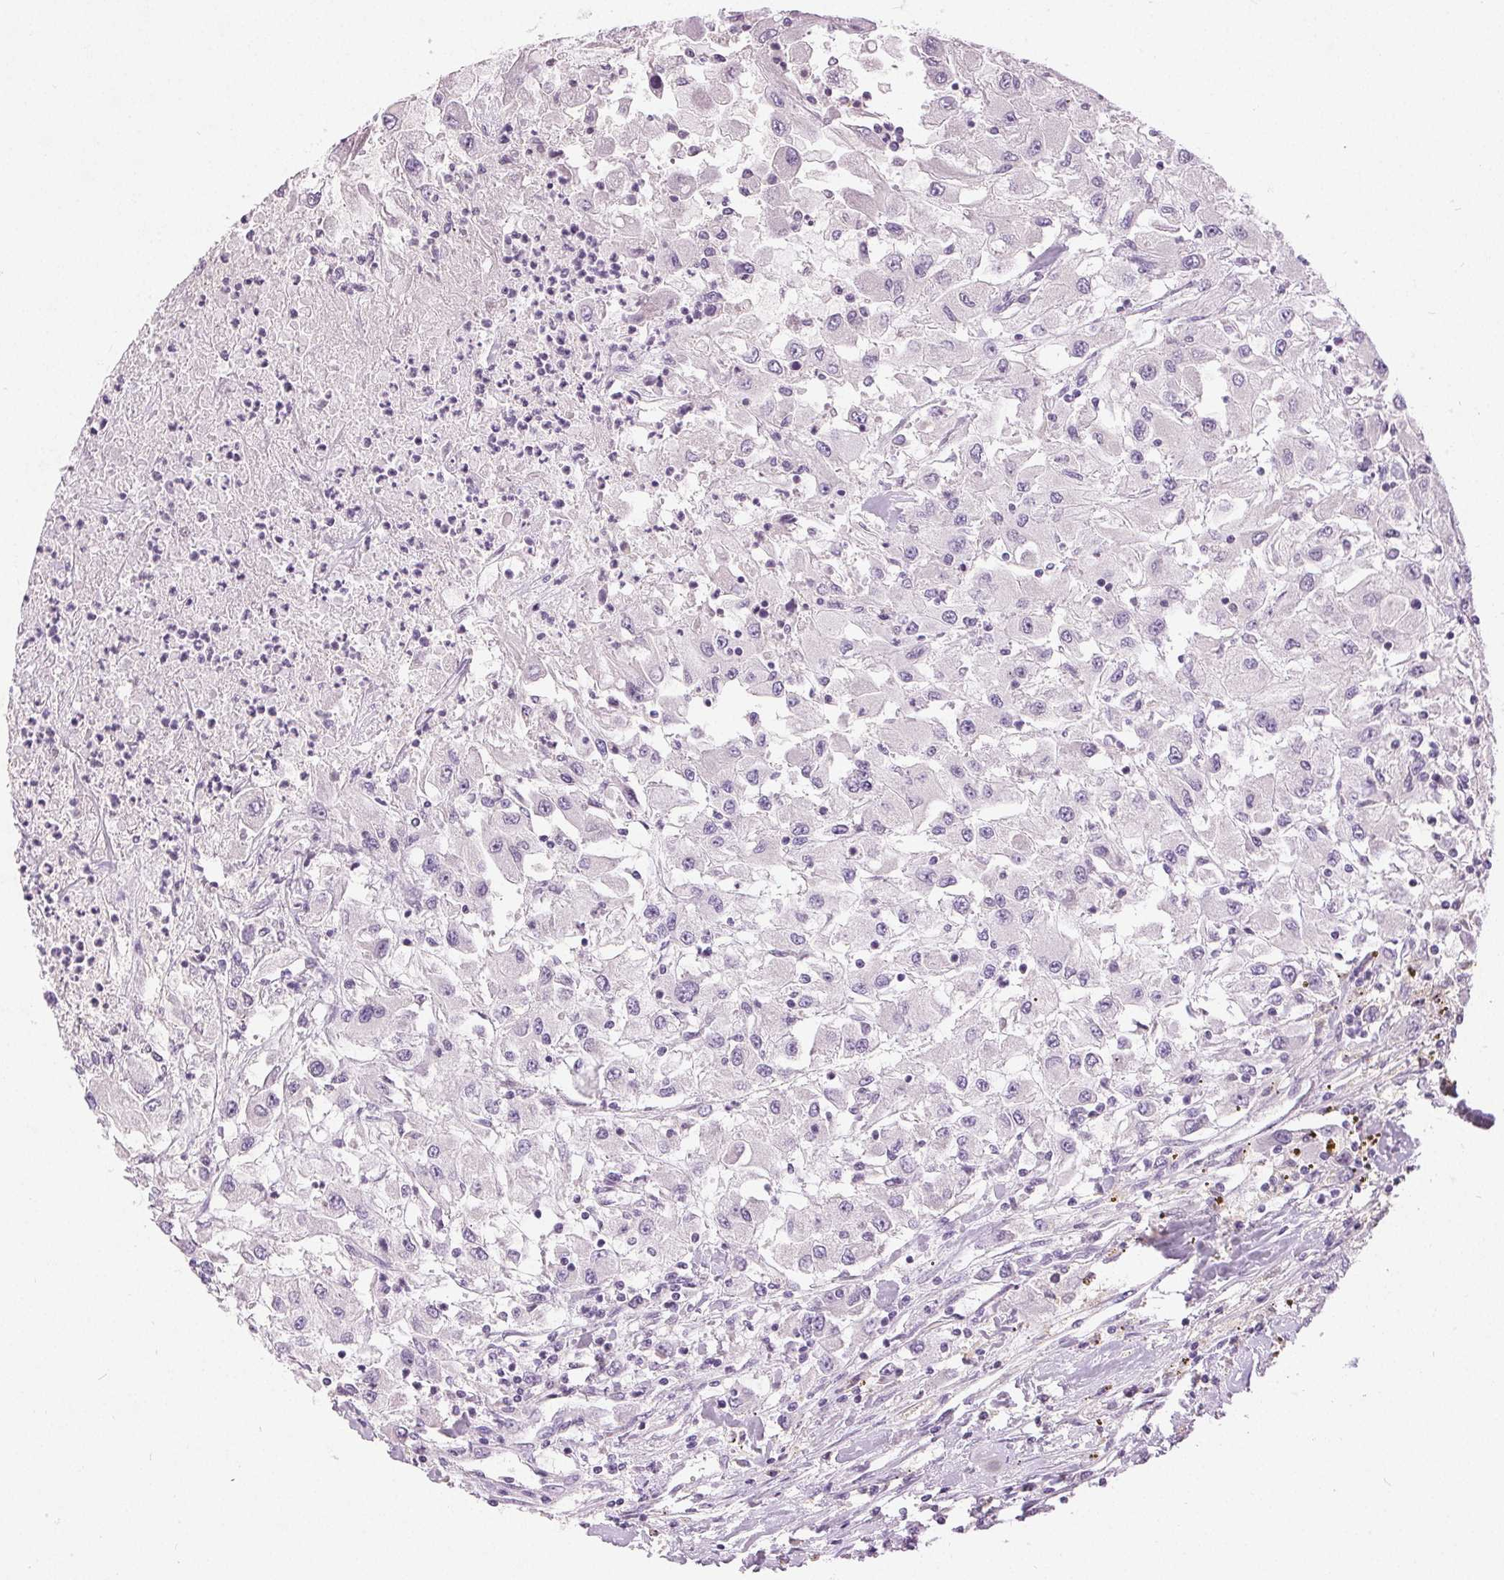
{"staining": {"intensity": "negative", "quantity": "none", "location": "none"}, "tissue": "renal cancer", "cell_type": "Tumor cells", "image_type": "cancer", "snomed": [{"axis": "morphology", "description": "Adenocarcinoma, NOS"}, {"axis": "topography", "description": "Kidney"}], "caption": "Photomicrograph shows no protein expression in tumor cells of renal cancer (adenocarcinoma) tissue.", "gene": "DSG3", "patient": {"sex": "female", "age": 67}}